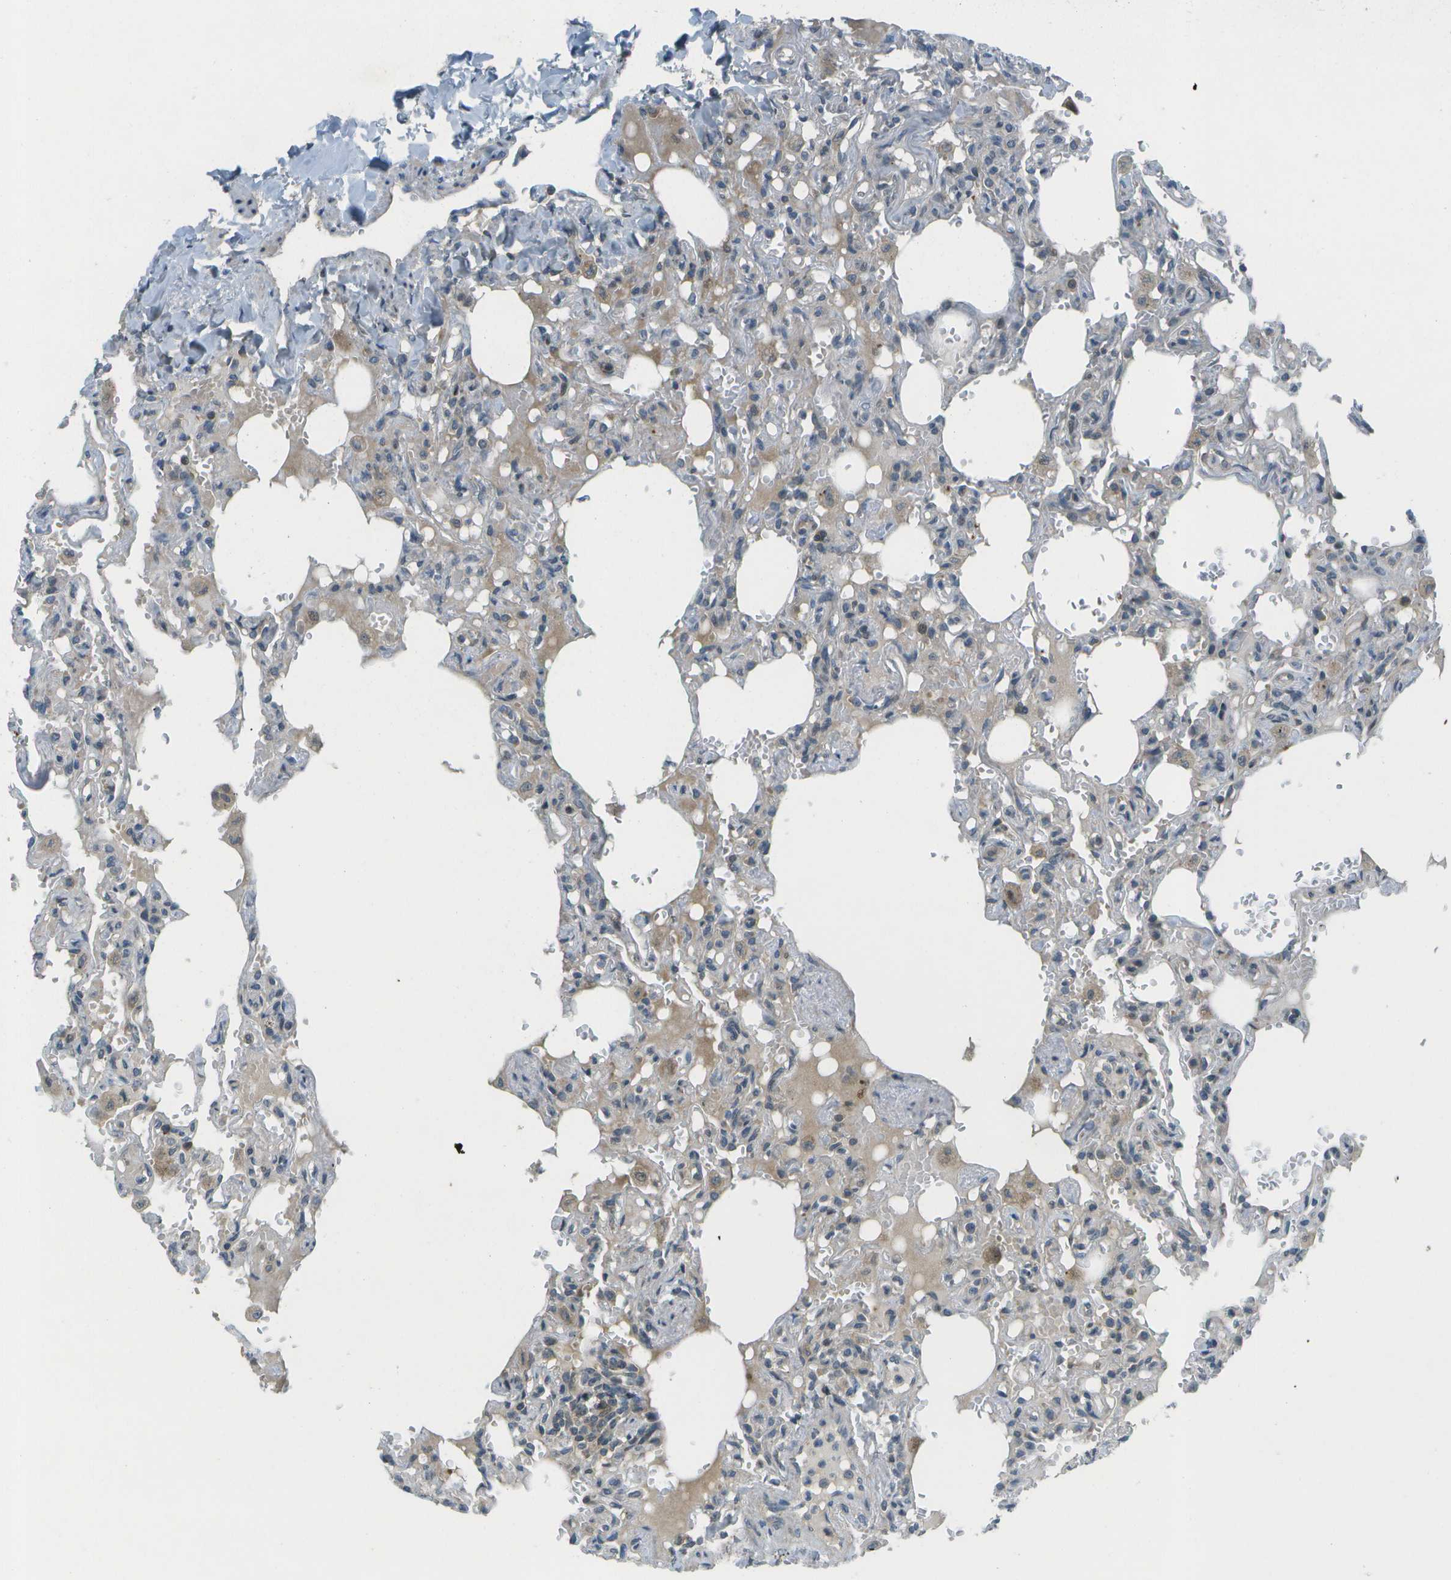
{"staining": {"intensity": "weak", "quantity": ">75%", "location": "cytoplasmic/membranous"}, "tissue": "lung", "cell_type": "Alveolar cells", "image_type": "normal", "snomed": [{"axis": "morphology", "description": "Normal tissue, NOS"}, {"axis": "topography", "description": "Lung"}], "caption": "A high-resolution photomicrograph shows immunohistochemistry staining of benign lung, which shows weak cytoplasmic/membranous staining in about >75% of alveolar cells. The protein is shown in brown color, while the nuclei are stained blue.", "gene": "WNK2", "patient": {"sex": "male", "age": 21}}